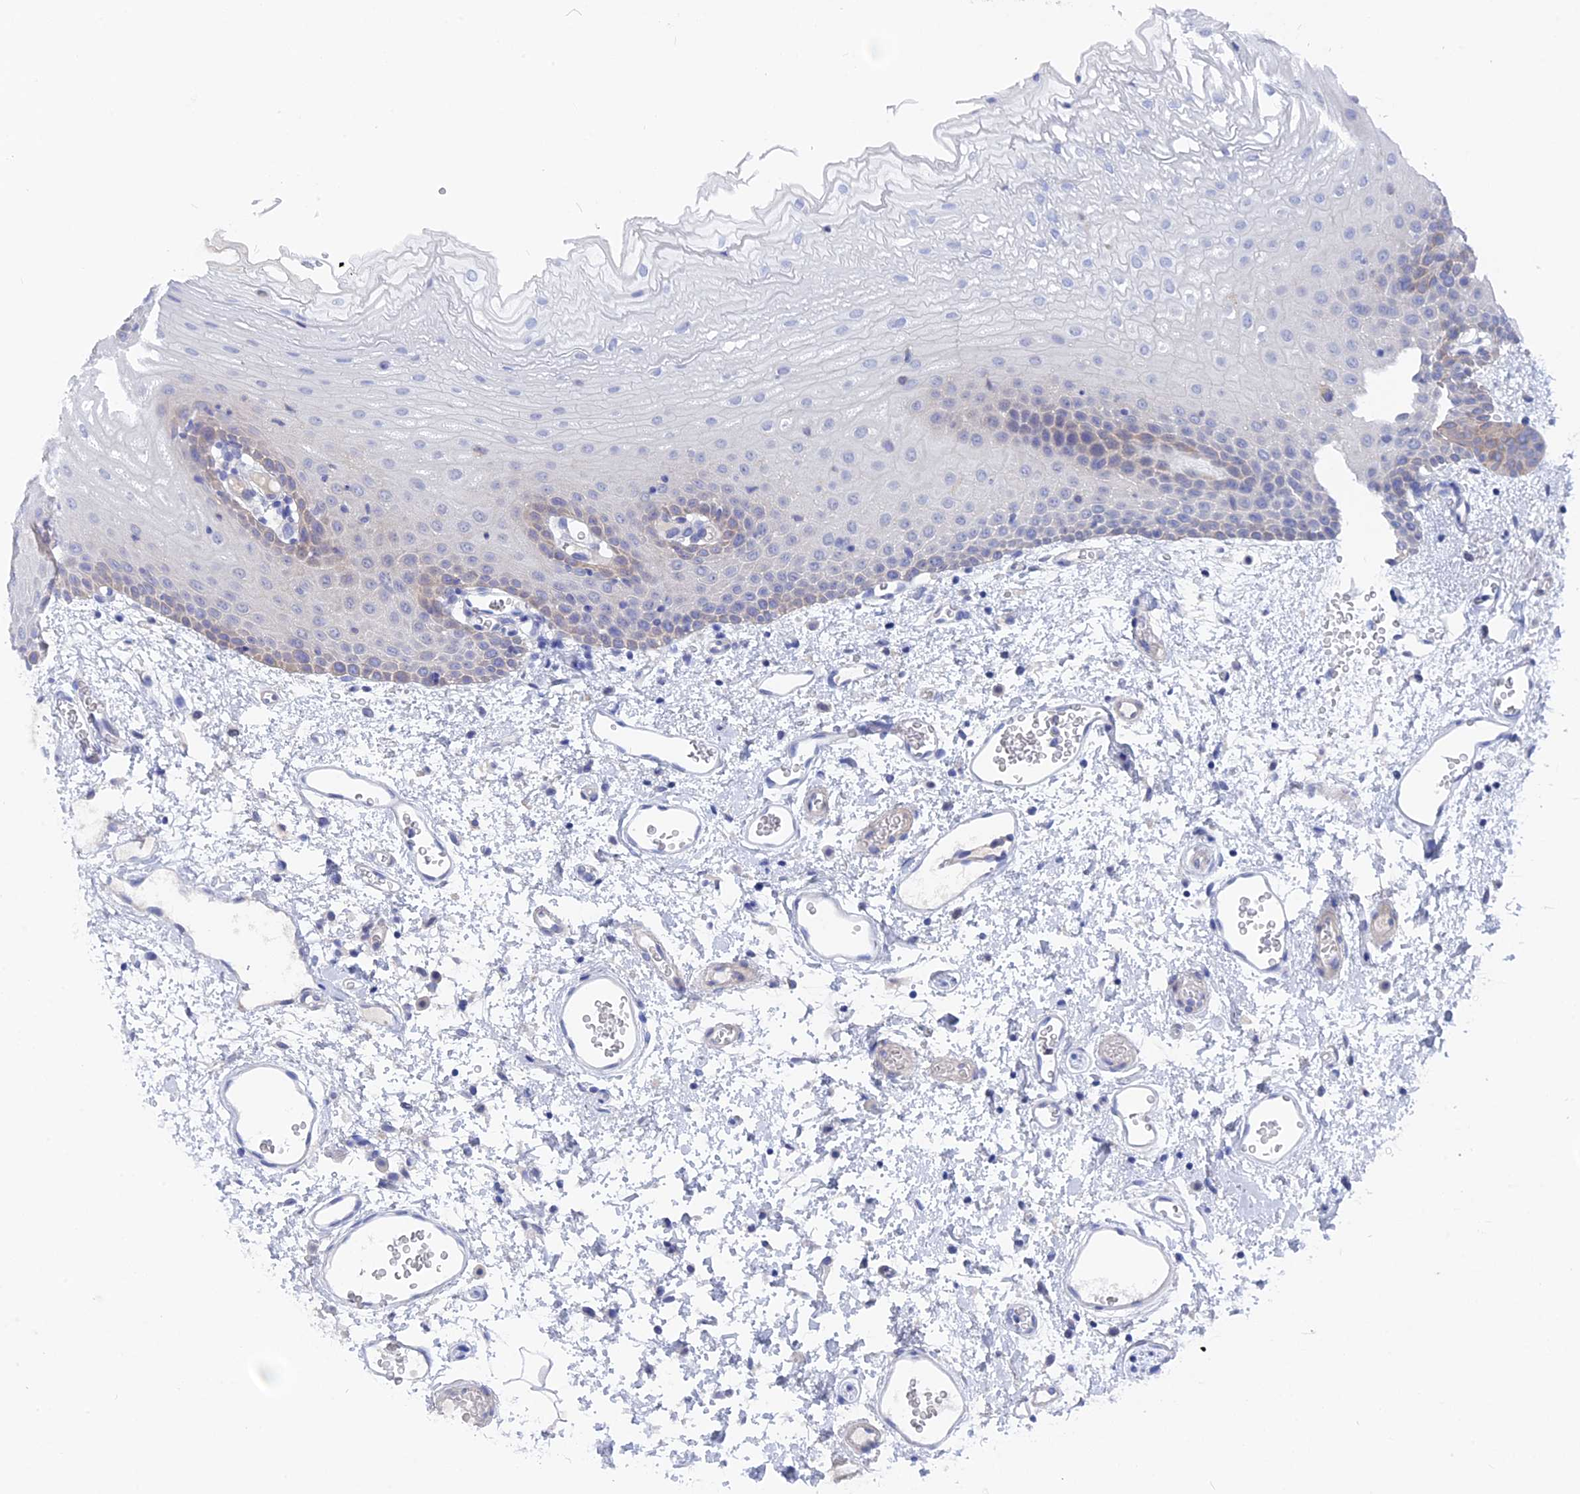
{"staining": {"intensity": "moderate", "quantity": "<25%", "location": "cytoplasmic/membranous"}, "tissue": "oral mucosa", "cell_type": "Squamous epithelial cells", "image_type": "normal", "snomed": [{"axis": "morphology", "description": "Normal tissue, NOS"}, {"axis": "topography", "description": "Oral tissue"}], "caption": "A low amount of moderate cytoplasmic/membranous staining is seen in about <25% of squamous epithelial cells in unremarkable oral mucosa.", "gene": "DACT3", "patient": {"sex": "female", "age": 70}}